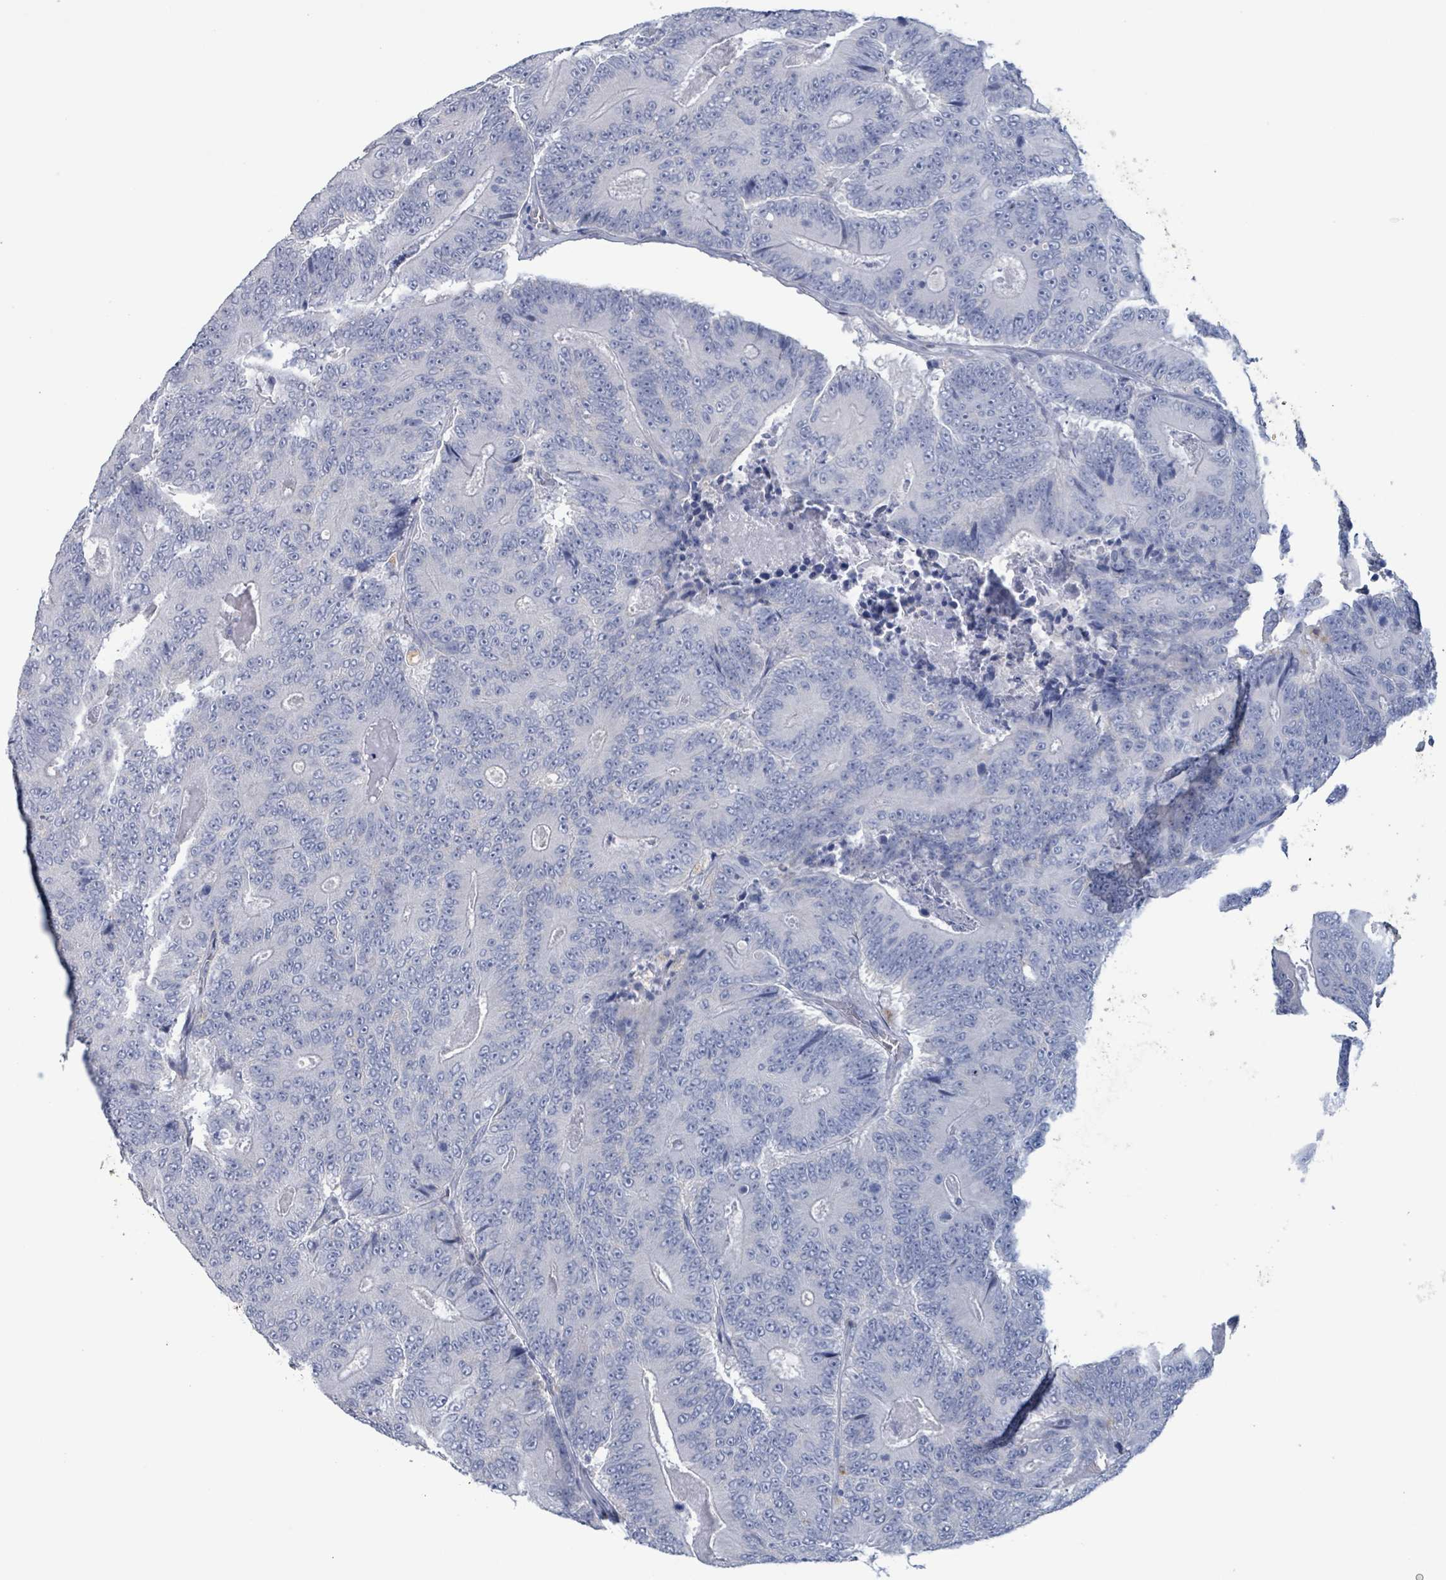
{"staining": {"intensity": "negative", "quantity": "none", "location": "none"}, "tissue": "colorectal cancer", "cell_type": "Tumor cells", "image_type": "cancer", "snomed": [{"axis": "morphology", "description": "Adenocarcinoma, NOS"}, {"axis": "topography", "description": "Colon"}], "caption": "Immunohistochemistry photomicrograph of neoplastic tissue: colorectal adenocarcinoma stained with DAB shows no significant protein staining in tumor cells.", "gene": "PKLR", "patient": {"sex": "male", "age": 83}}